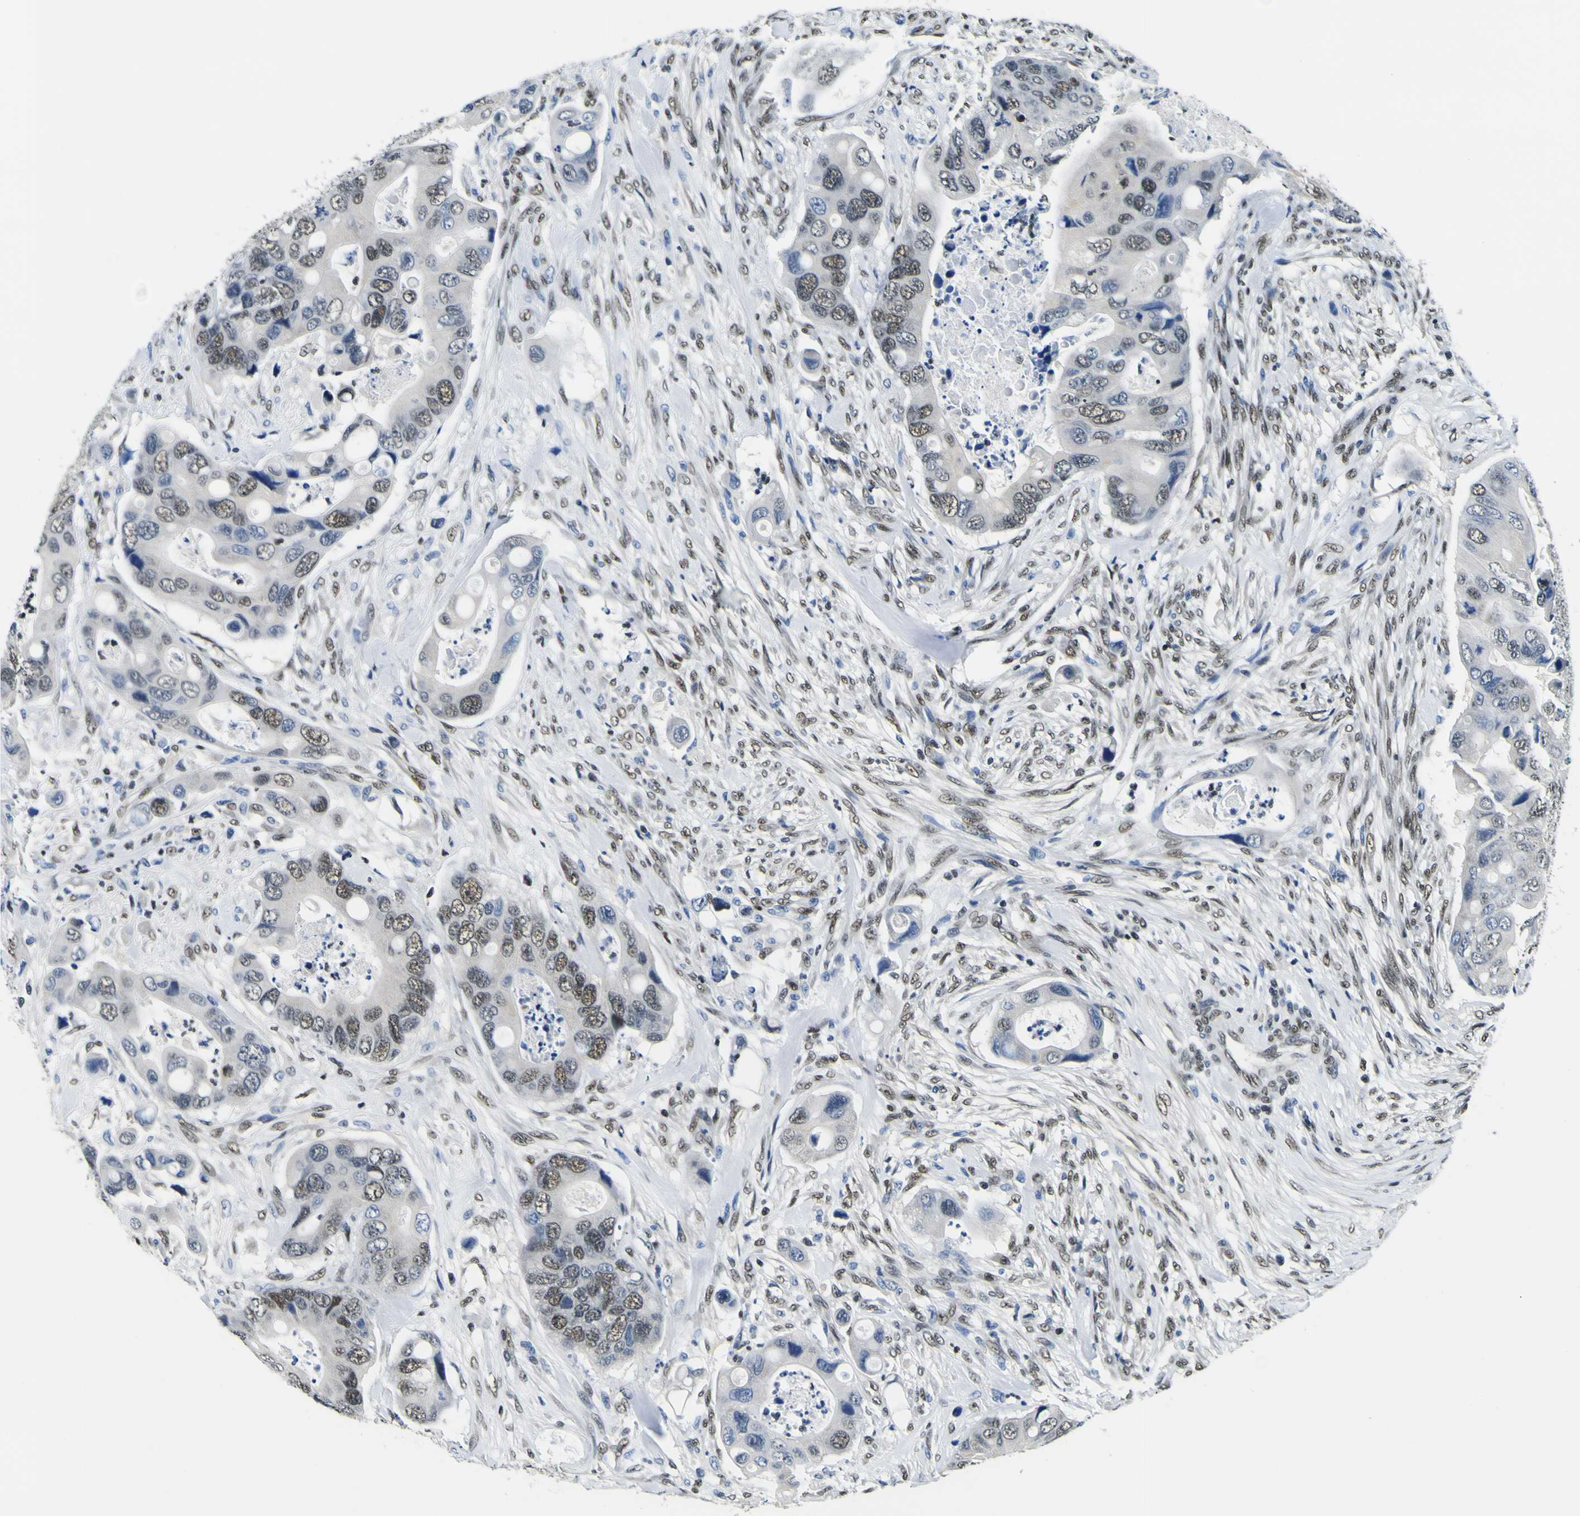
{"staining": {"intensity": "moderate", "quantity": ">75%", "location": "nuclear"}, "tissue": "colorectal cancer", "cell_type": "Tumor cells", "image_type": "cancer", "snomed": [{"axis": "morphology", "description": "Adenocarcinoma, NOS"}, {"axis": "topography", "description": "Rectum"}], "caption": "Human colorectal cancer (adenocarcinoma) stained with a protein marker shows moderate staining in tumor cells.", "gene": "SP1", "patient": {"sex": "female", "age": 57}}